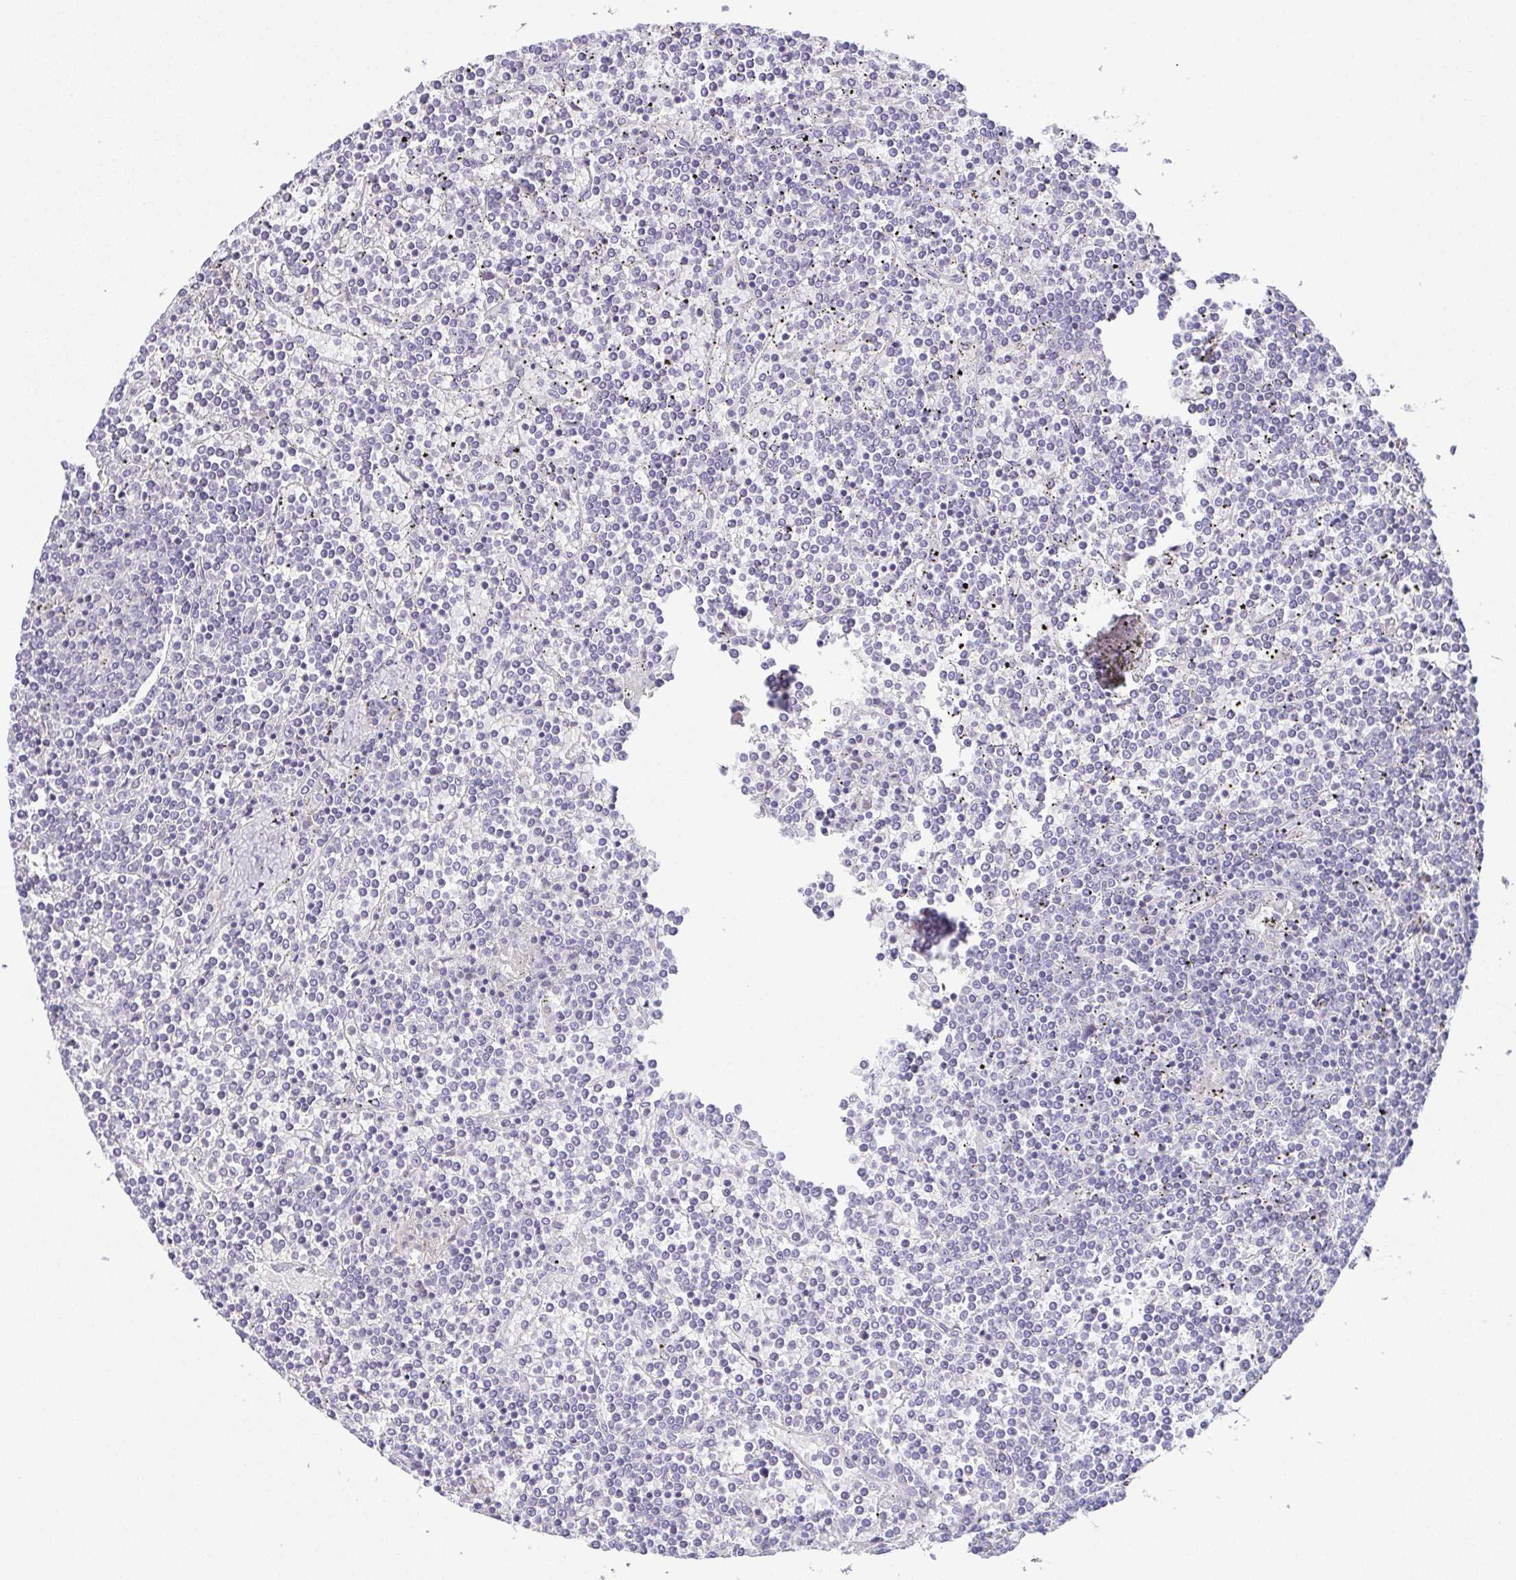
{"staining": {"intensity": "negative", "quantity": "none", "location": "none"}, "tissue": "lymphoma", "cell_type": "Tumor cells", "image_type": "cancer", "snomed": [{"axis": "morphology", "description": "Malignant lymphoma, non-Hodgkin's type, Low grade"}, {"axis": "topography", "description": "Spleen"}], "caption": "Lymphoma was stained to show a protein in brown. There is no significant expression in tumor cells.", "gene": "TEX19", "patient": {"sex": "female", "age": 19}}